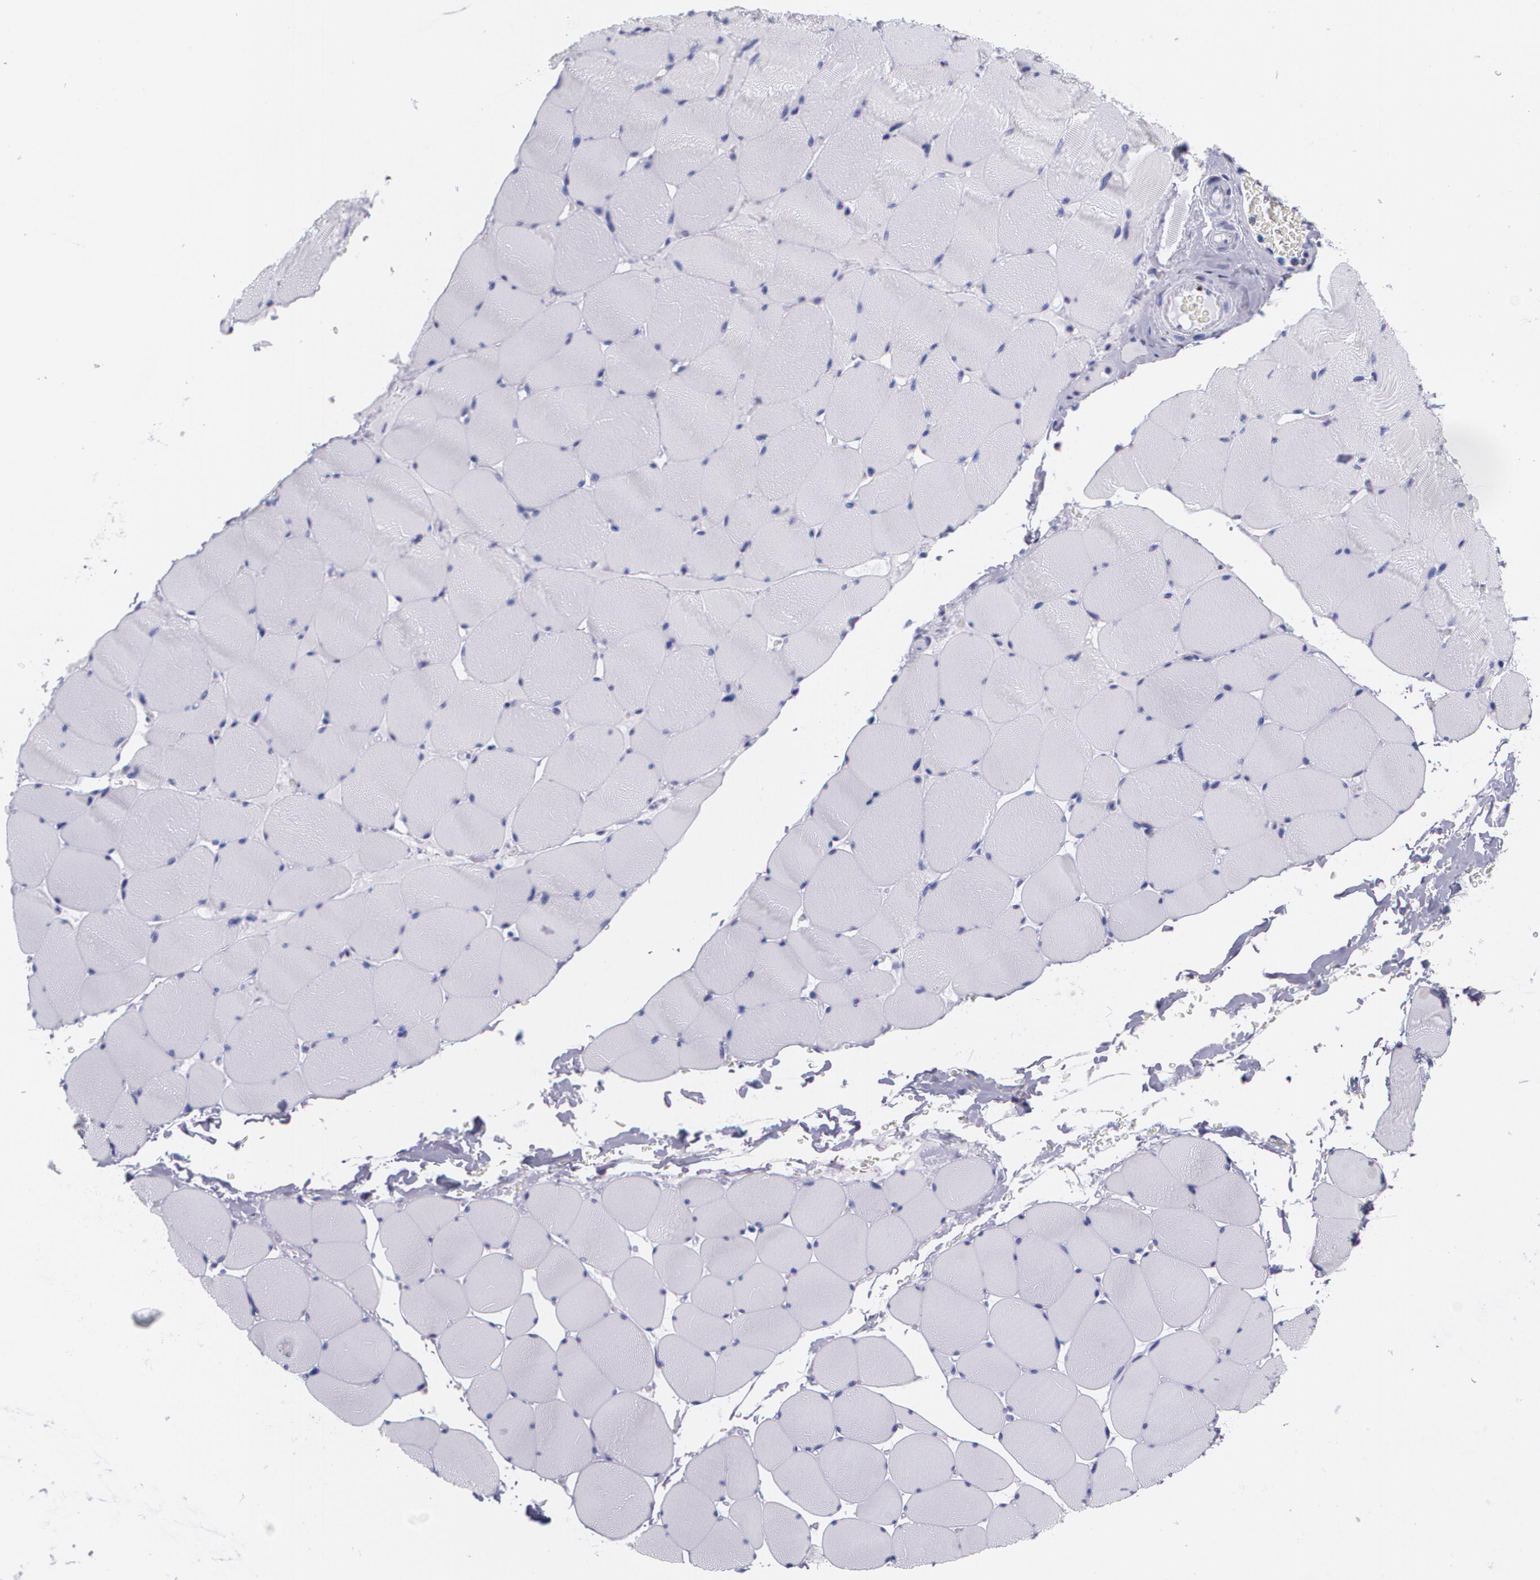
{"staining": {"intensity": "negative", "quantity": "none", "location": "none"}, "tissue": "skeletal muscle", "cell_type": "Myocytes", "image_type": "normal", "snomed": [{"axis": "morphology", "description": "Normal tissue, NOS"}, {"axis": "topography", "description": "Skeletal muscle"}], "caption": "High magnification brightfield microscopy of normal skeletal muscle stained with DAB (3,3'-diaminobenzidine) (brown) and counterstained with hematoxylin (blue): myocytes show no significant positivity. (DAB (3,3'-diaminobenzidine) IHC, high magnification).", "gene": "TP53", "patient": {"sex": "male", "age": 62}}